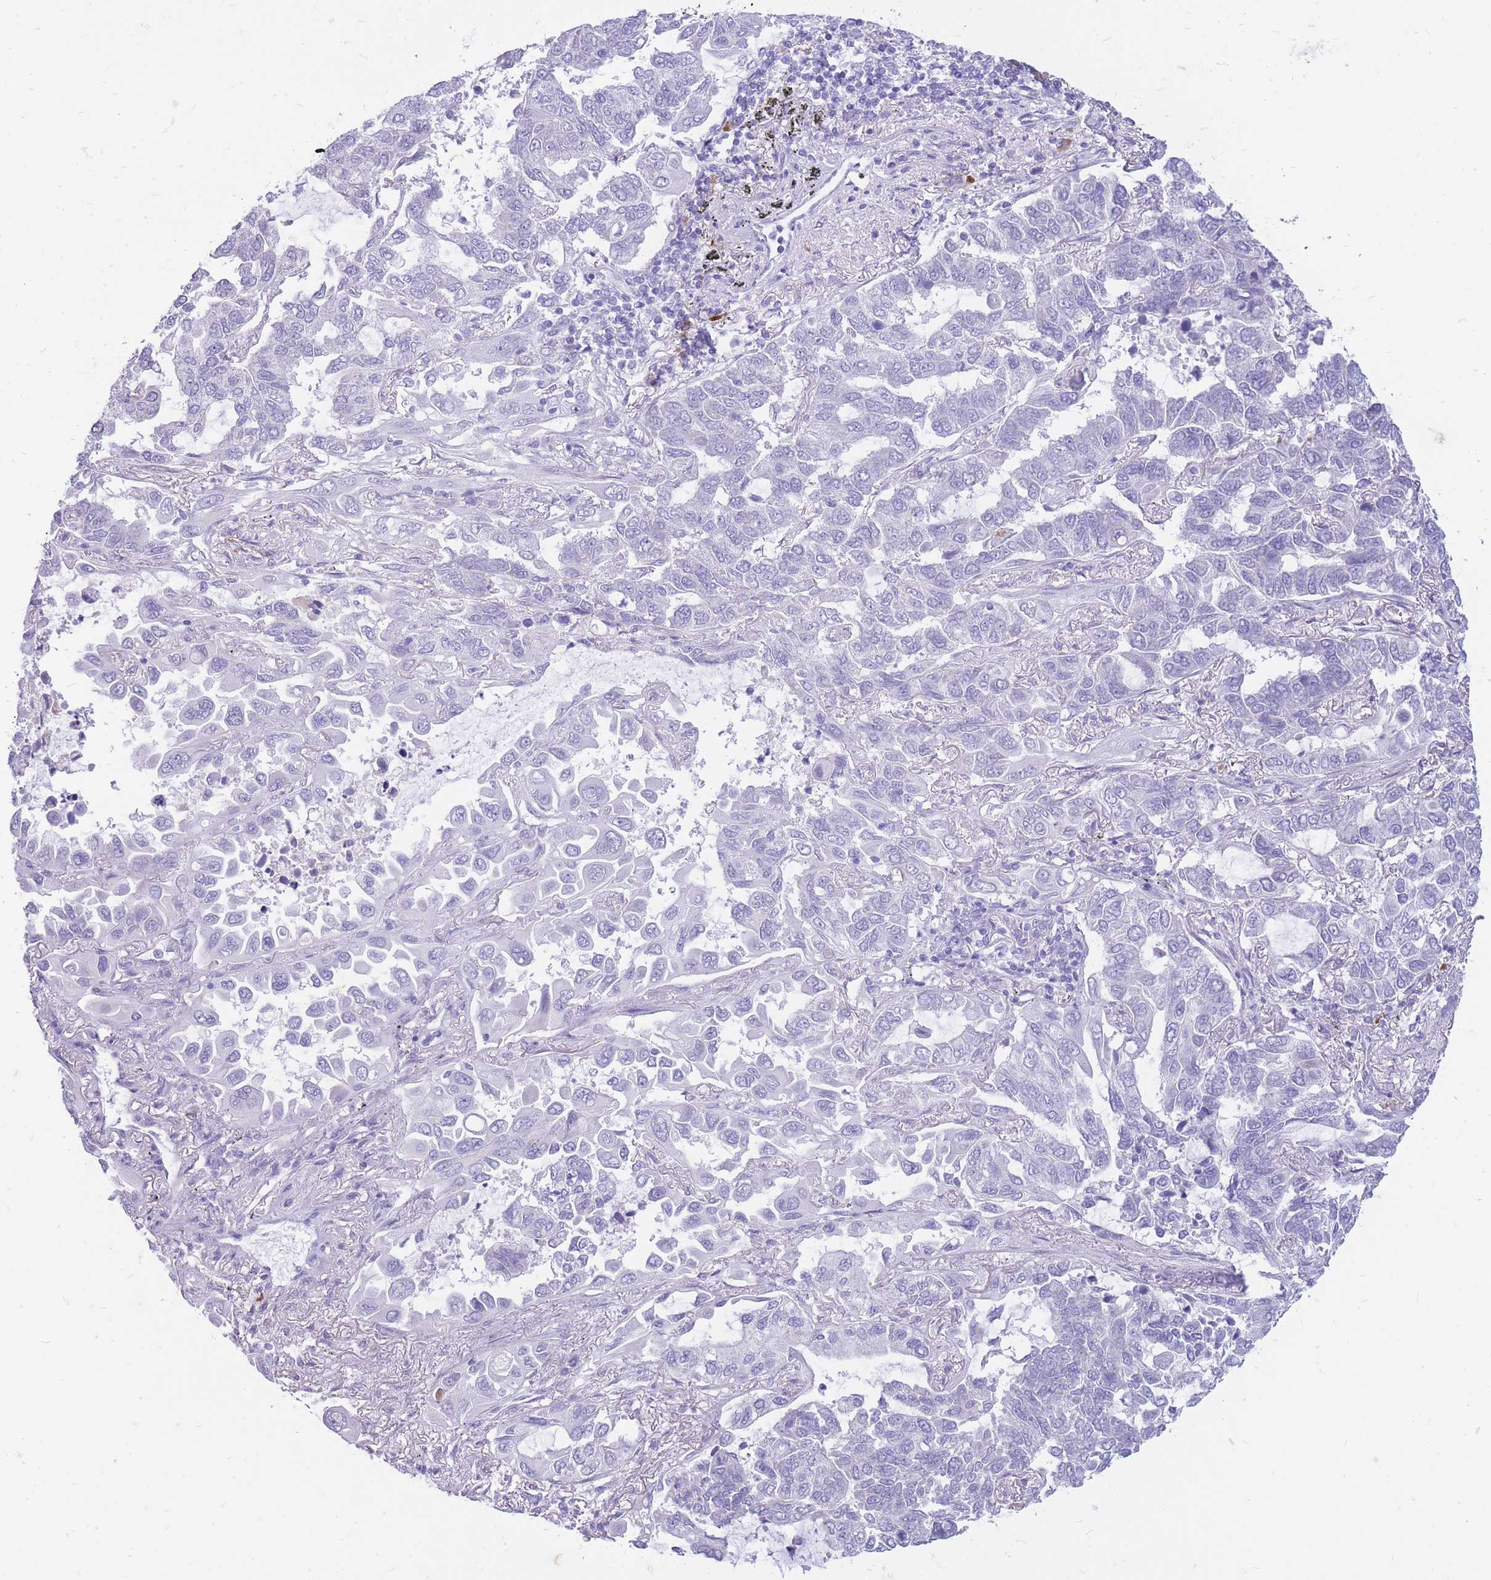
{"staining": {"intensity": "negative", "quantity": "none", "location": "none"}, "tissue": "lung cancer", "cell_type": "Tumor cells", "image_type": "cancer", "snomed": [{"axis": "morphology", "description": "Adenocarcinoma, NOS"}, {"axis": "topography", "description": "Lung"}], "caption": "Lung cancer (adenocarcinoma) was stained to show a protein in brown. There is no significant positivity in tumor cells. (Stains: DAB (3,3'-diaminobenzidine) IHC with hematoxylin counter stain, Microscopy: brightfield microscopy at high magnification).", "gene": "ZFP37", "patient": {"sex": "male", "age": 64}}